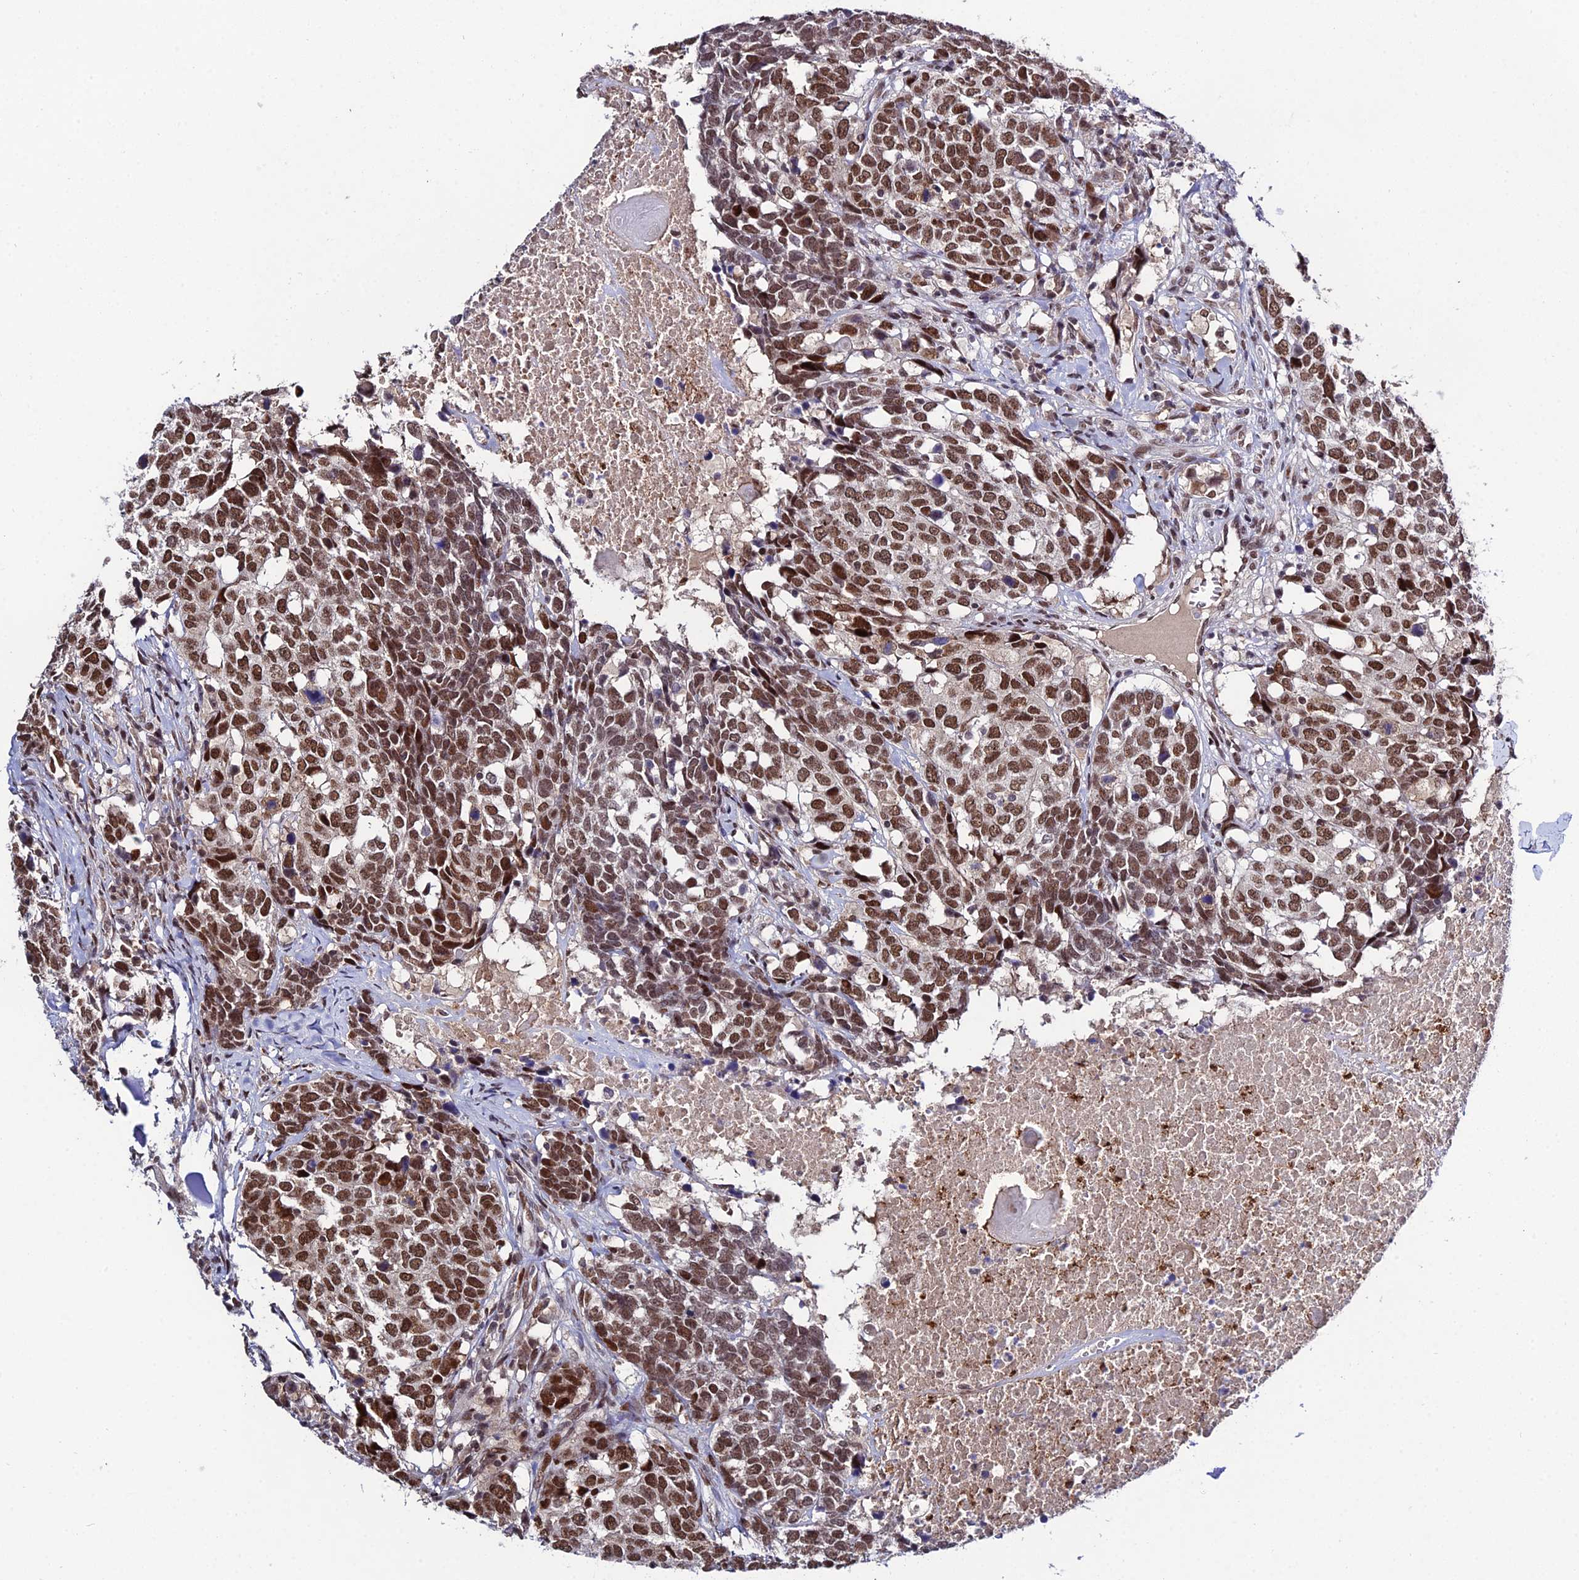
{"staining": {"intensity": "moderate", "quantity": ">75%", "location": "nuclear"}, "tissue": "head and neck cancer", "cell_type": "Tumor cells", "image_type": "cancer", "snomed": [{"axis": "morphology", "description": "Squamous cell carcinoma, NOS"}, {"axis": "topography", "description": "Head-Neck"}], "caption": "Immunohistochemical staining of squamous cell carcinoma (head and neck) shows moderate nuclear protein positivity in approximately >75% of tumor cells. (DAB (3,3'-diaminobenzidine) IHC with brightfield microscopy, high magnification).", "gene": "SYT15", "patient": {"sex": "male", "age": 66}}